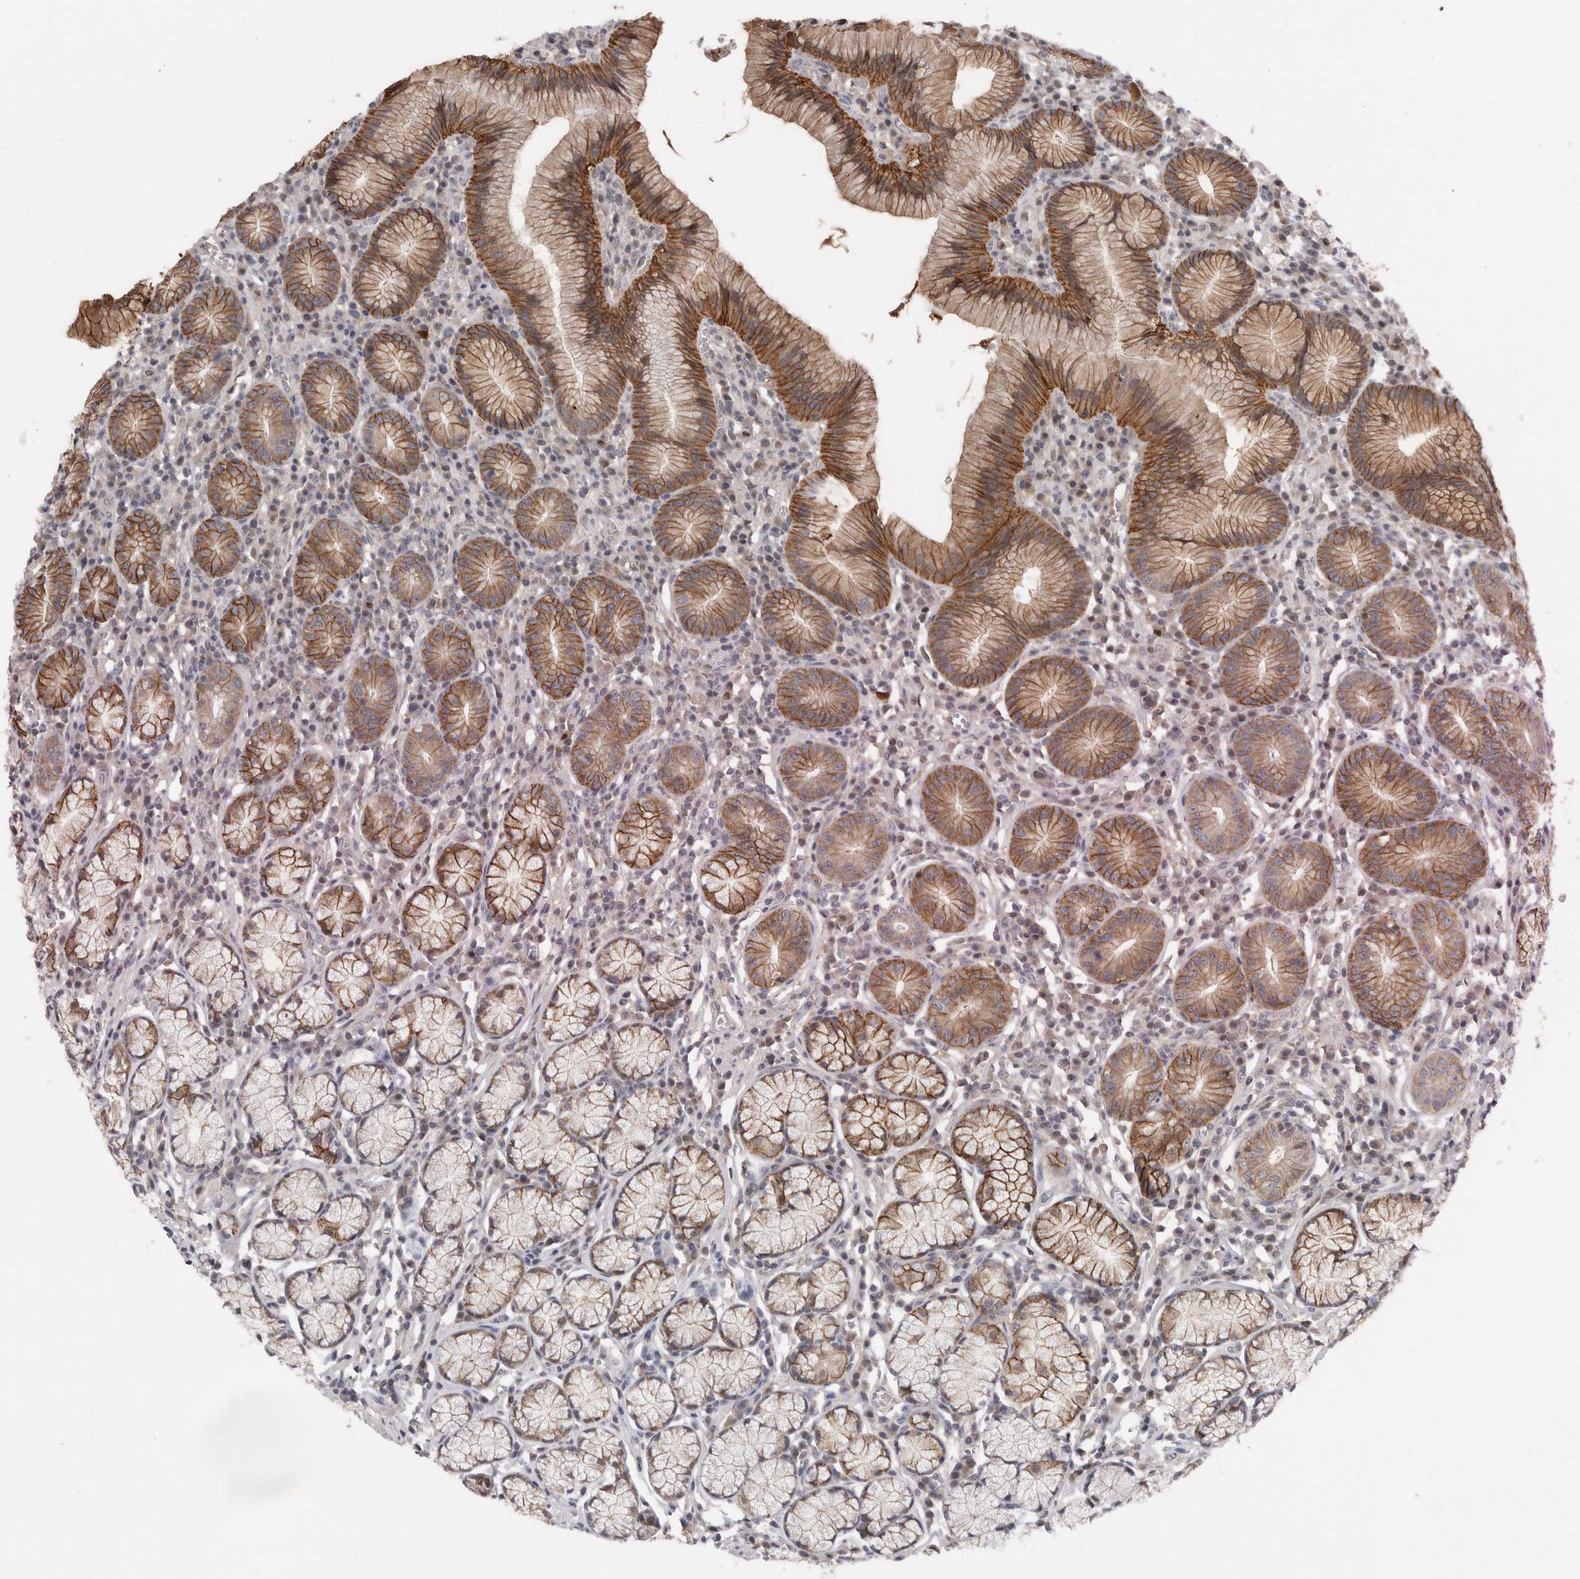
{"staining": {"intensity": "strong", "quantity": "25%-75%", "location": "cytoplasmic/membranous"}, "tissue": "stomach", "cell_type": "Glandular cells", "image_type": "normal", "snomed": [{"axis": "morphology", "description": "Normal tissue, NOS"}, {"axis": "topography", "description": "Stomach"}], "caption": "This photomicrograph demonstrates IHC staining of benign human stomach, with high strong cytoplasmic/membranous staining in about 25%-75% of glandular cells.", "gene": "PIGP", "patient": {"sex": "male", "age": 55}}